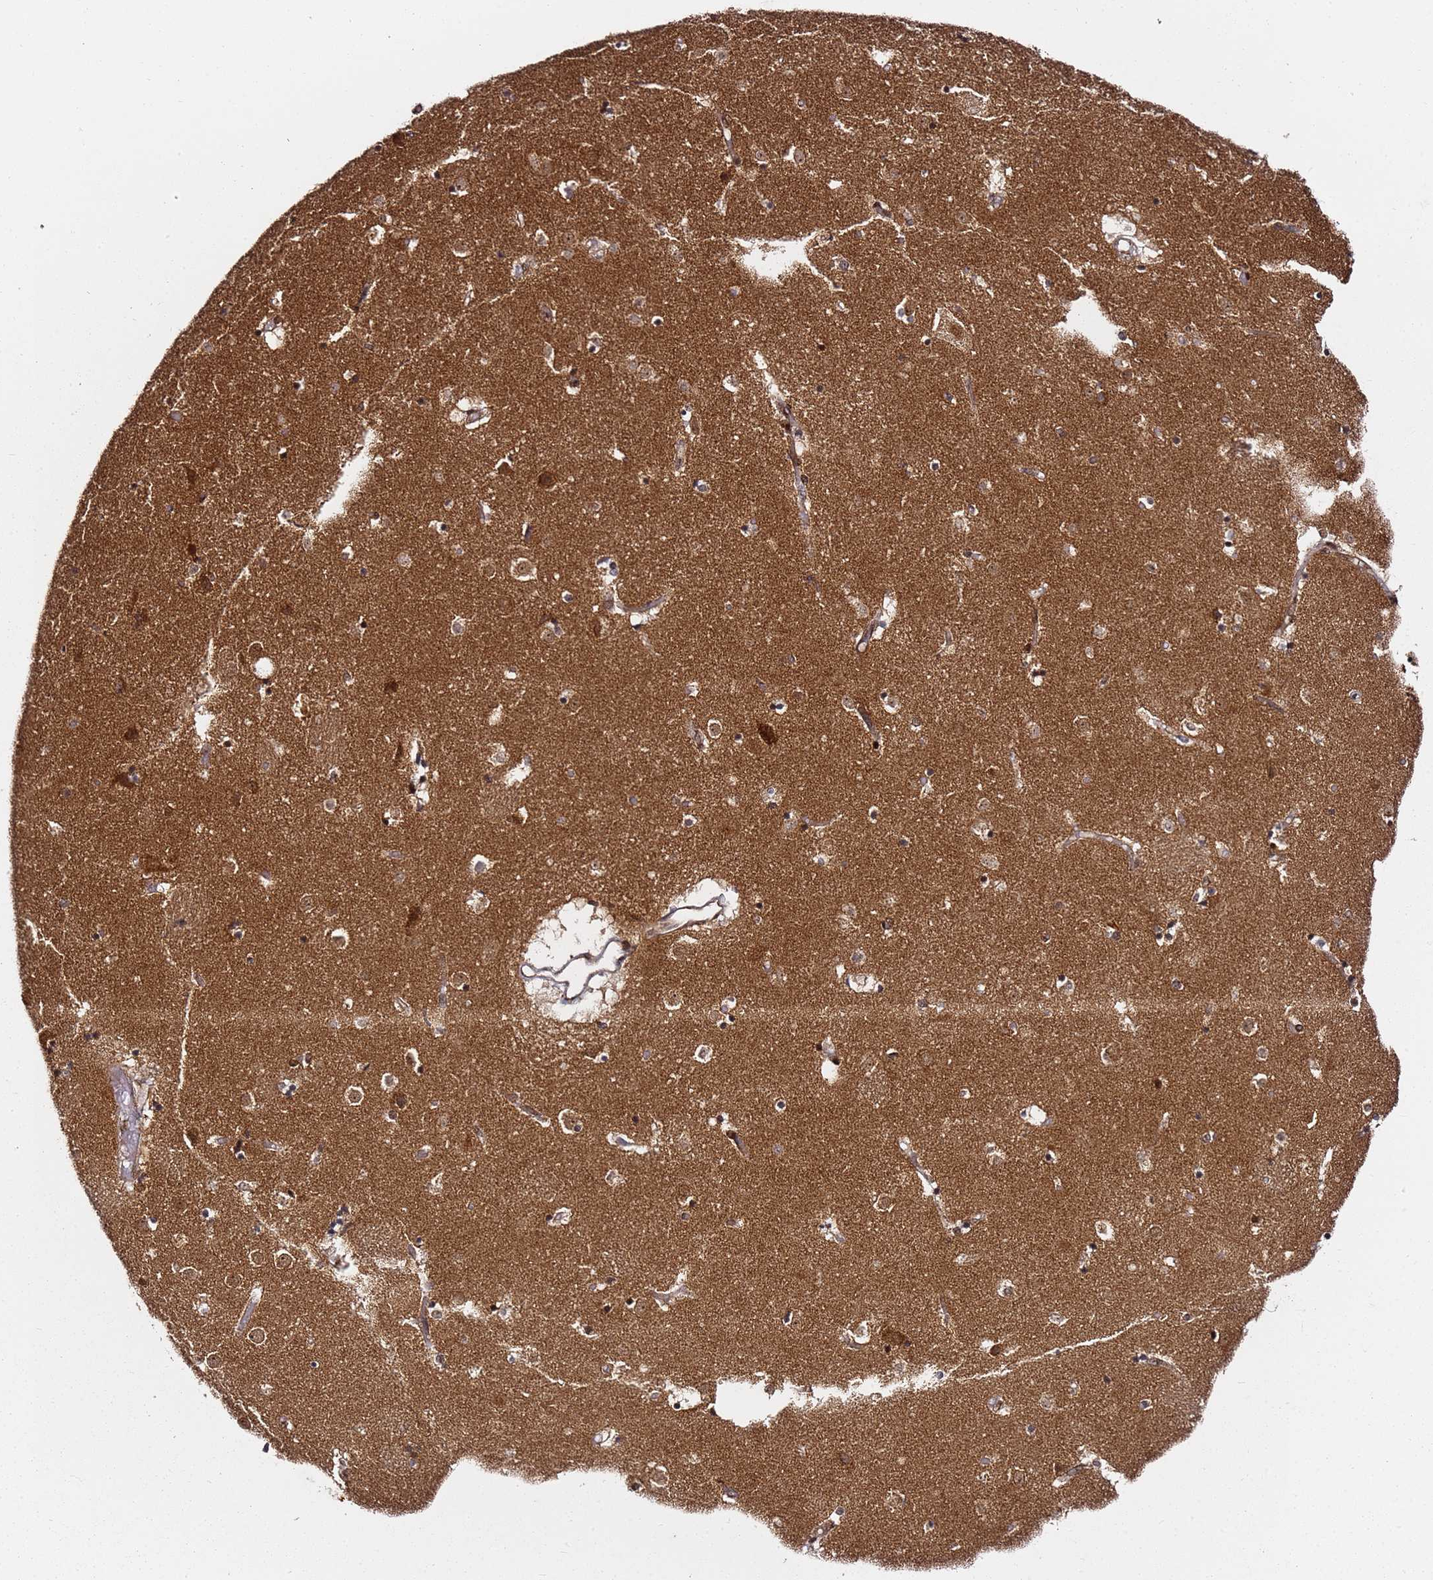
{"staining": {"intensity": "moderate", "quantity": "<25%", "location": "cytoplasmic/membranous"}, "tissue": "caudate", "cell_type": "Glial cells", "image_type": "normal", "snomed": [{"axis": "morphology", "description": "Normal tissue, NOS"}, {"axis": "topography", "description": "Lateral ventricle wall"}], "caption": "Immunohistochemical staining of normal caudate reveals low levels of moderate cytoplasmic/membranous staining in approximately <25% of glial cells. The staining was performed using DAB, with brown indicating positive protein expression. Nuclei are stained blue with hematoxylin.", "gene": "TP53AIP1", "patient": {"sex": "female", "age": 52}}